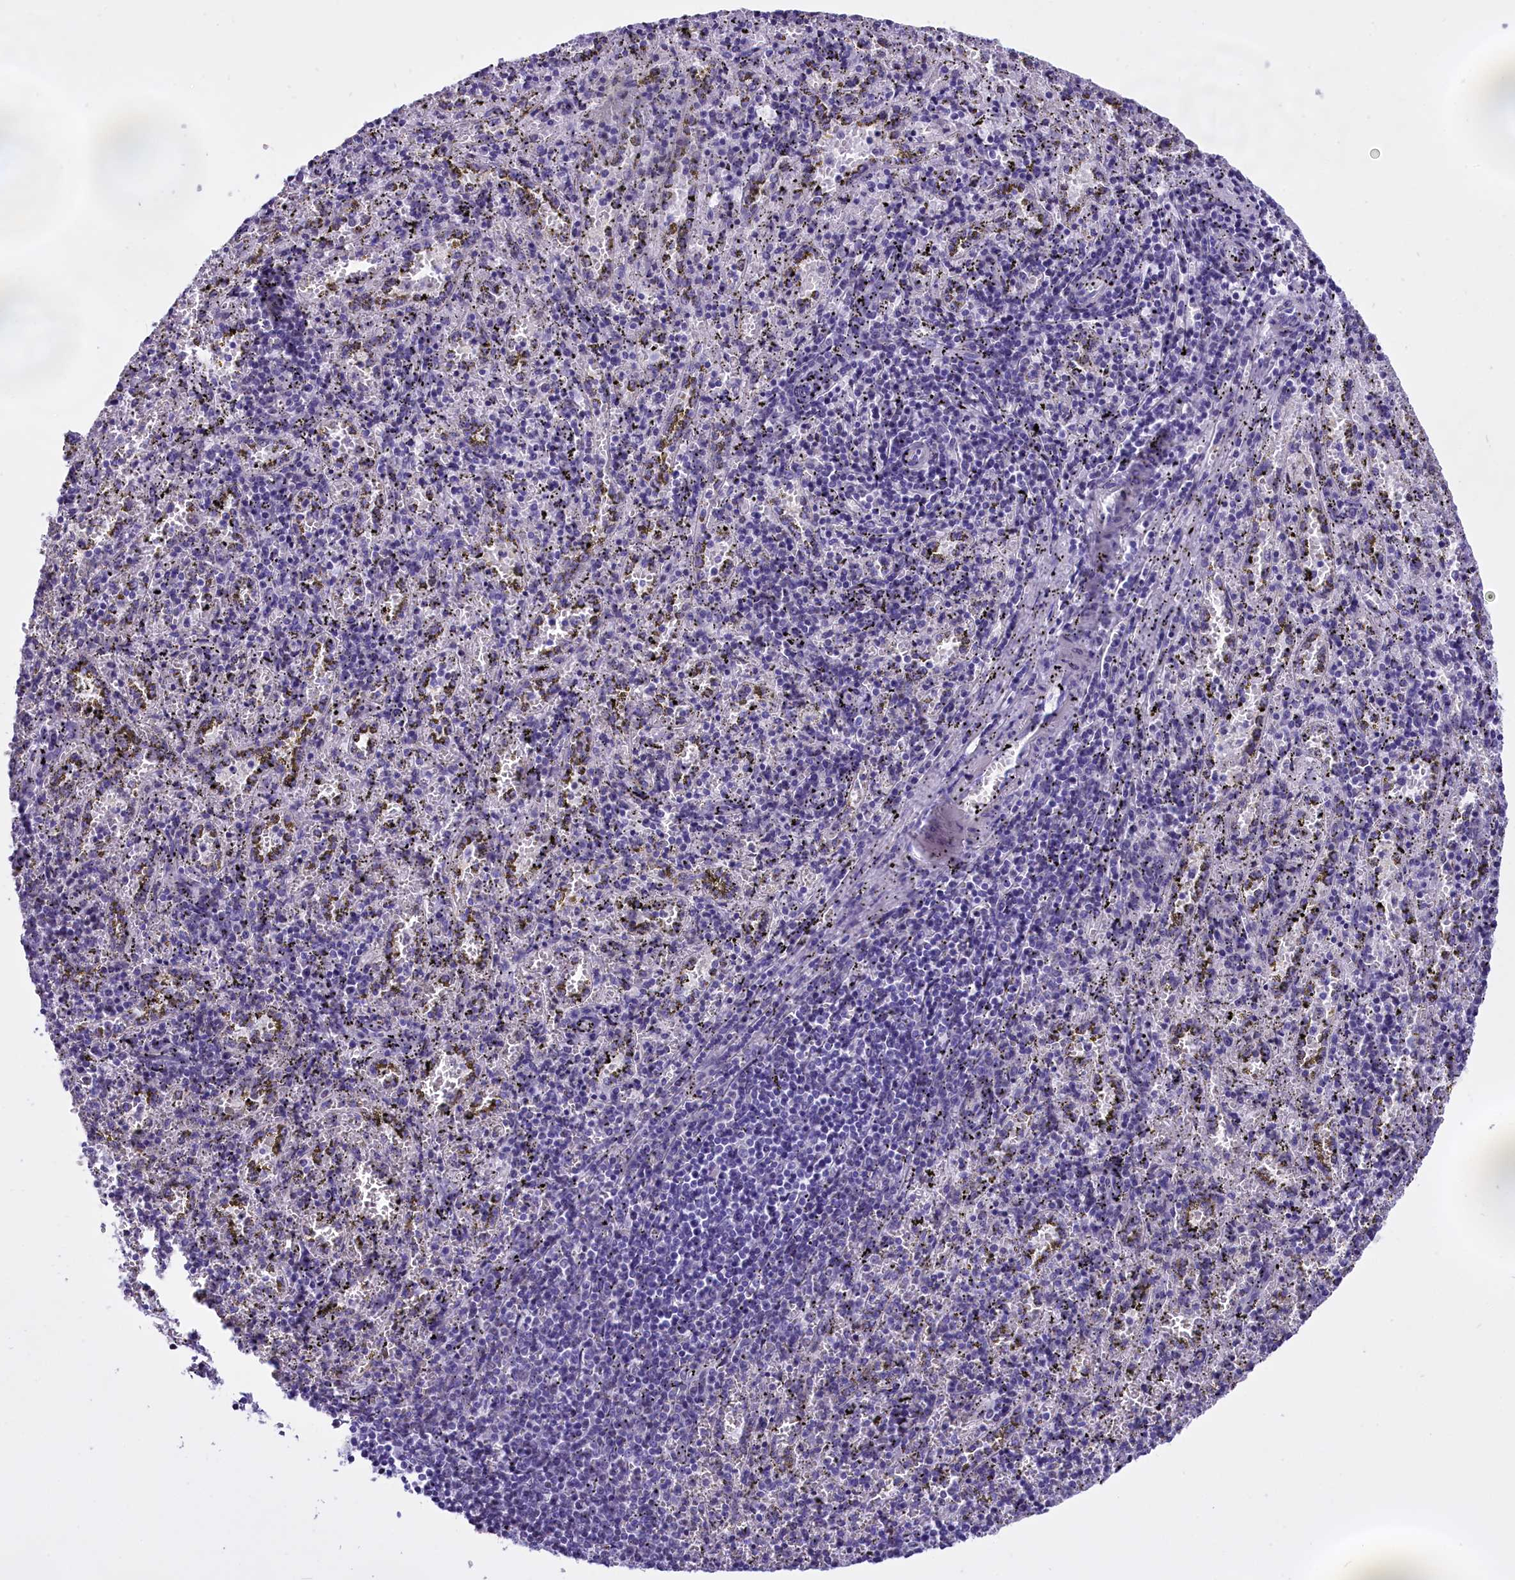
{"staining": {"intensity": "weak", "quantity": "<25%", "location": "nuclear"}, "tissue": "spleen", "cell_type": "Cells in red pulp", "image_type": "normal", "snomed": [{"axis": "morphology", "description": "Normal tissue, NOS"}, {"axis": "topography", "description": "Spleen"}], "caption": "Immunohistochemical staining of normal human spleen exhibits no significant staining in cells in red pulp.", "gene": "SPIRE2", "patient": {"sex": "male", "age": 11}}